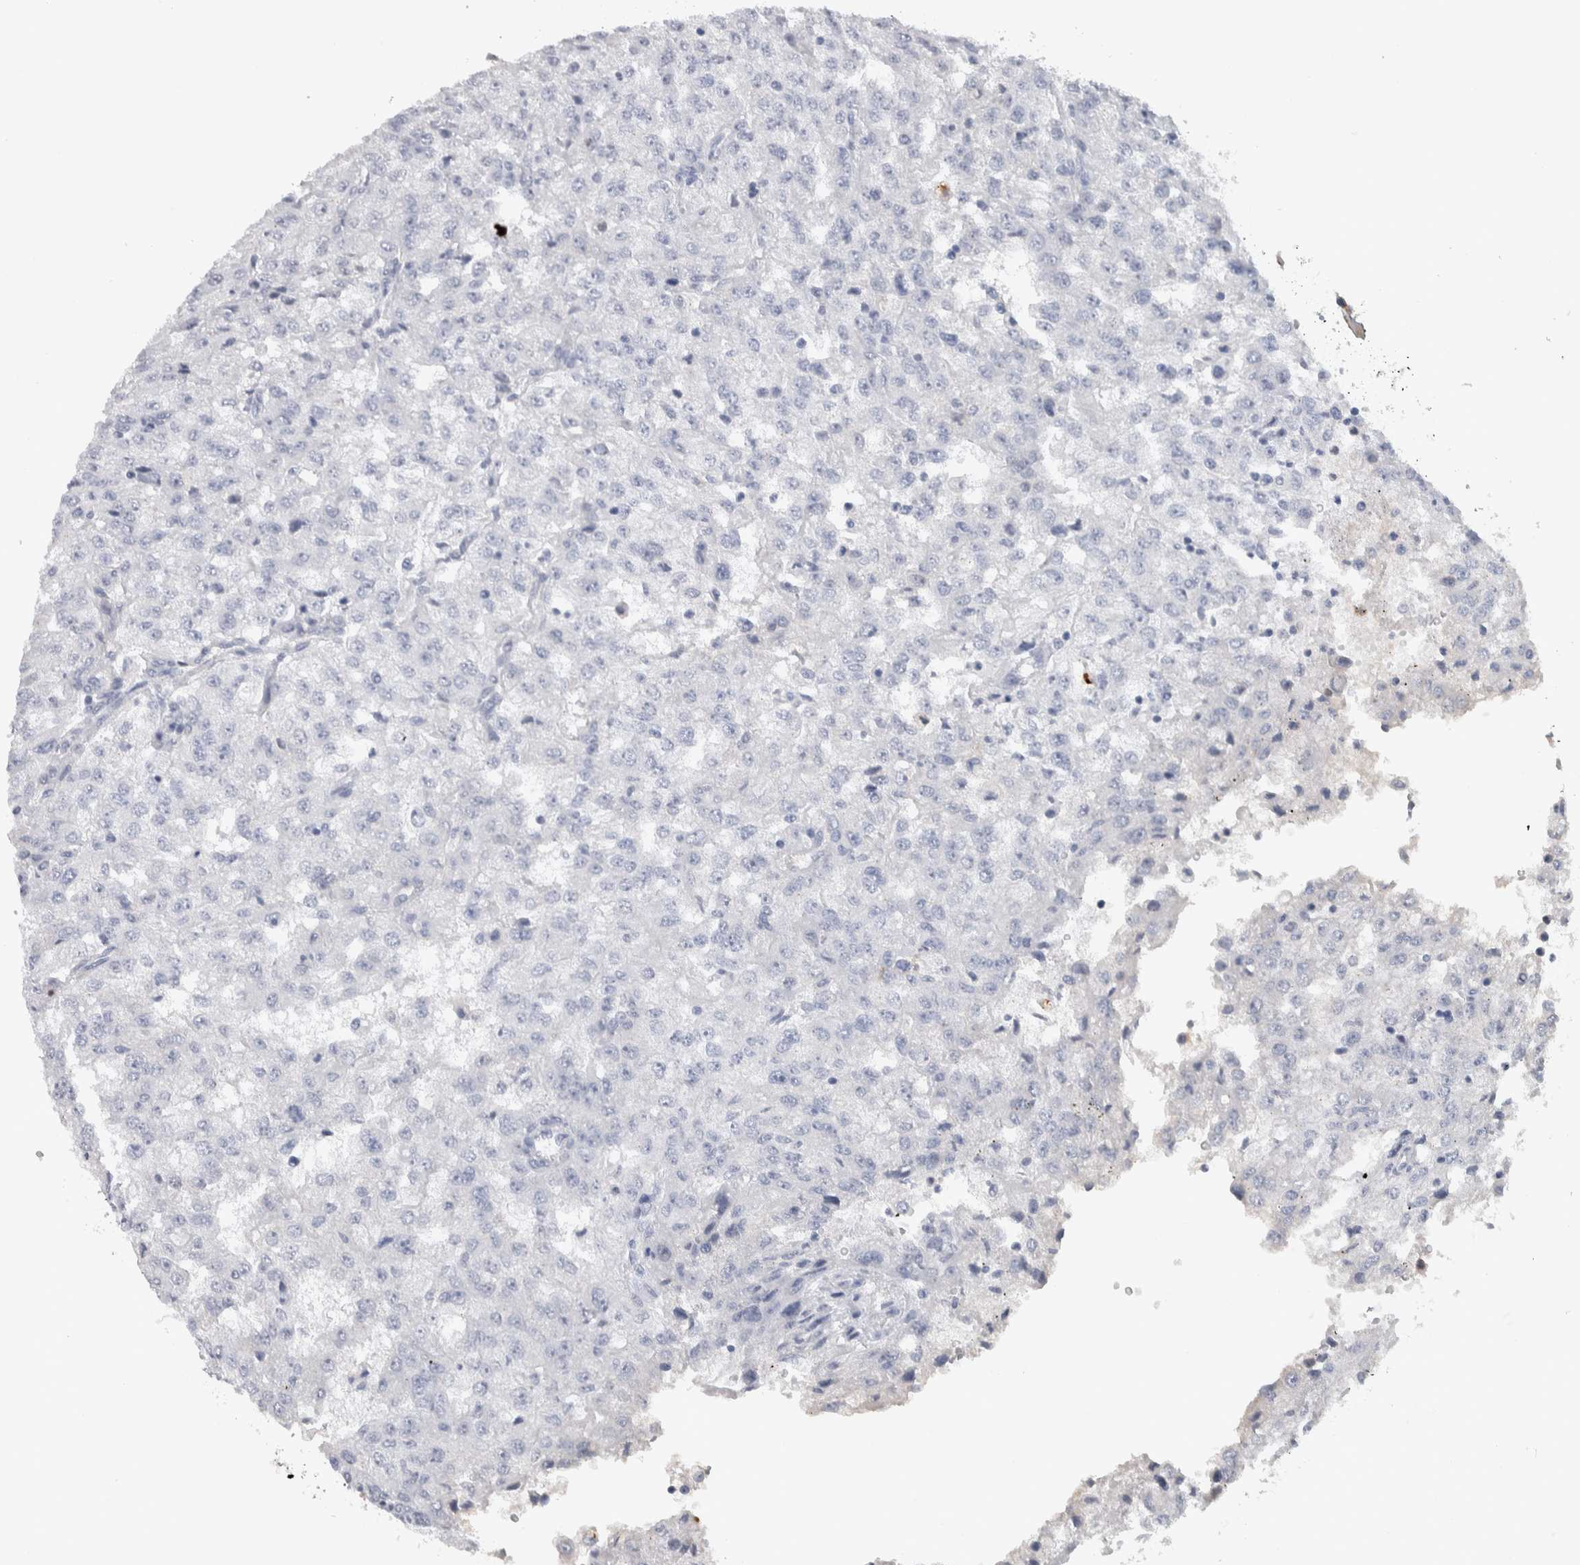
{"staining": {"intensity": "negative", "quantity": "none", "location": "none"}, "tissue": "renal cancer", "cell_type": "Tumor cells", "image_type": "cancer", "snomed": [{"axis": "morphology", "description": "Adenocarcinoma, NOS"}, {"axis": "topography", "description": "Kidney"}], "caption": "Renal cancer was stained to show a protein in brown. There is no significant expression in tumor cells.", "gene": "TMEM102", "patient": {"sex": "female", "age": 54}}